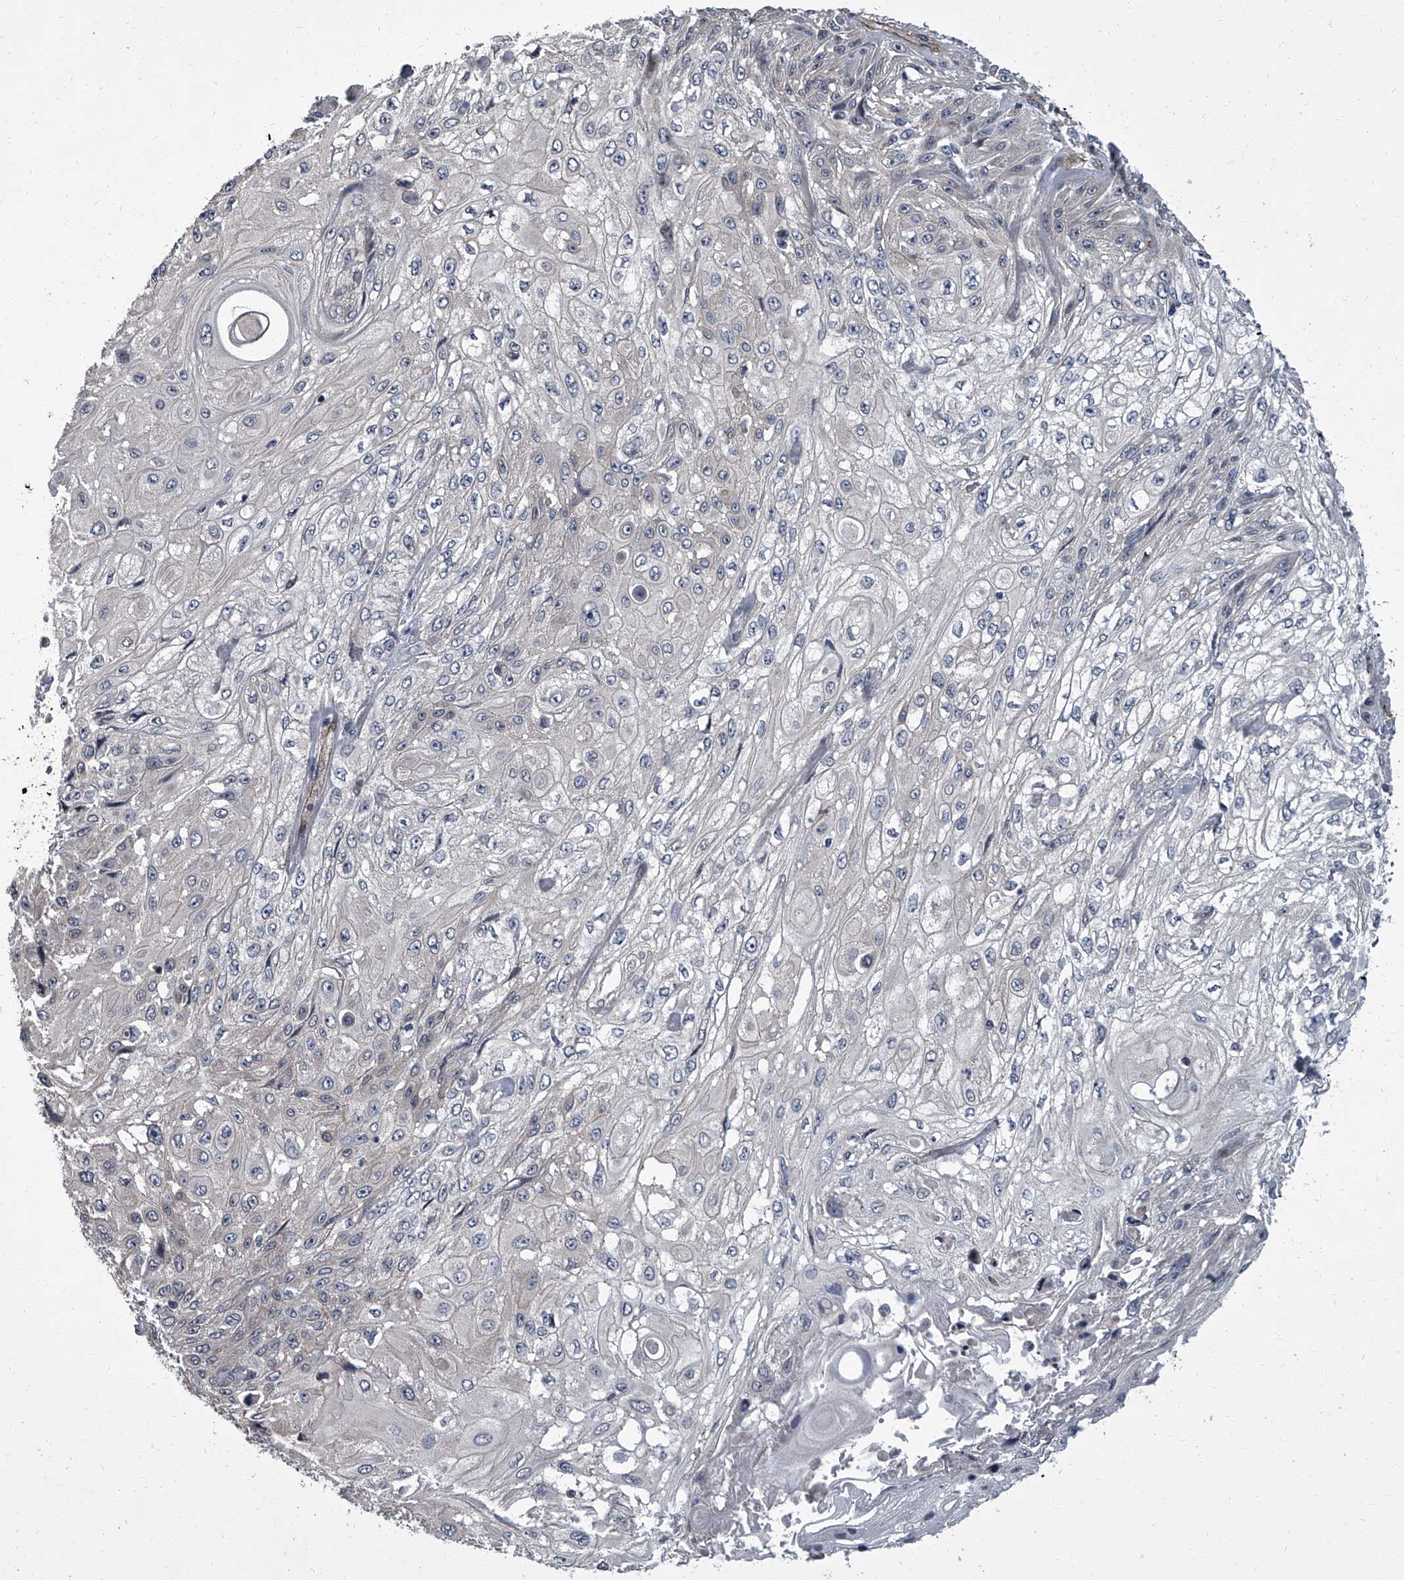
{"staining": {"intensity": "negative", "quantity": "none", "location": "none"}, "tissue": "skin cancer", "cell_type": "Tumor cells", "image_type": "cancer", "snomed": [{"axis": "morphology", "description": "Squamous cell carcinoma, NOS"}, {"axis": "morphology", "description": "Squamous cell carcinoma, metastatic, NOS"}, {"axis": "topography", "description": "Skin"}, {"axis": "topography", "description": "Lymph node"}], "caption": "This is a image of immunohistochemistry staining of skin cancer, which shows no staining in tumor cells.", "gene": "SIRT4", "patient": {"sex": "male", "age": 75}}